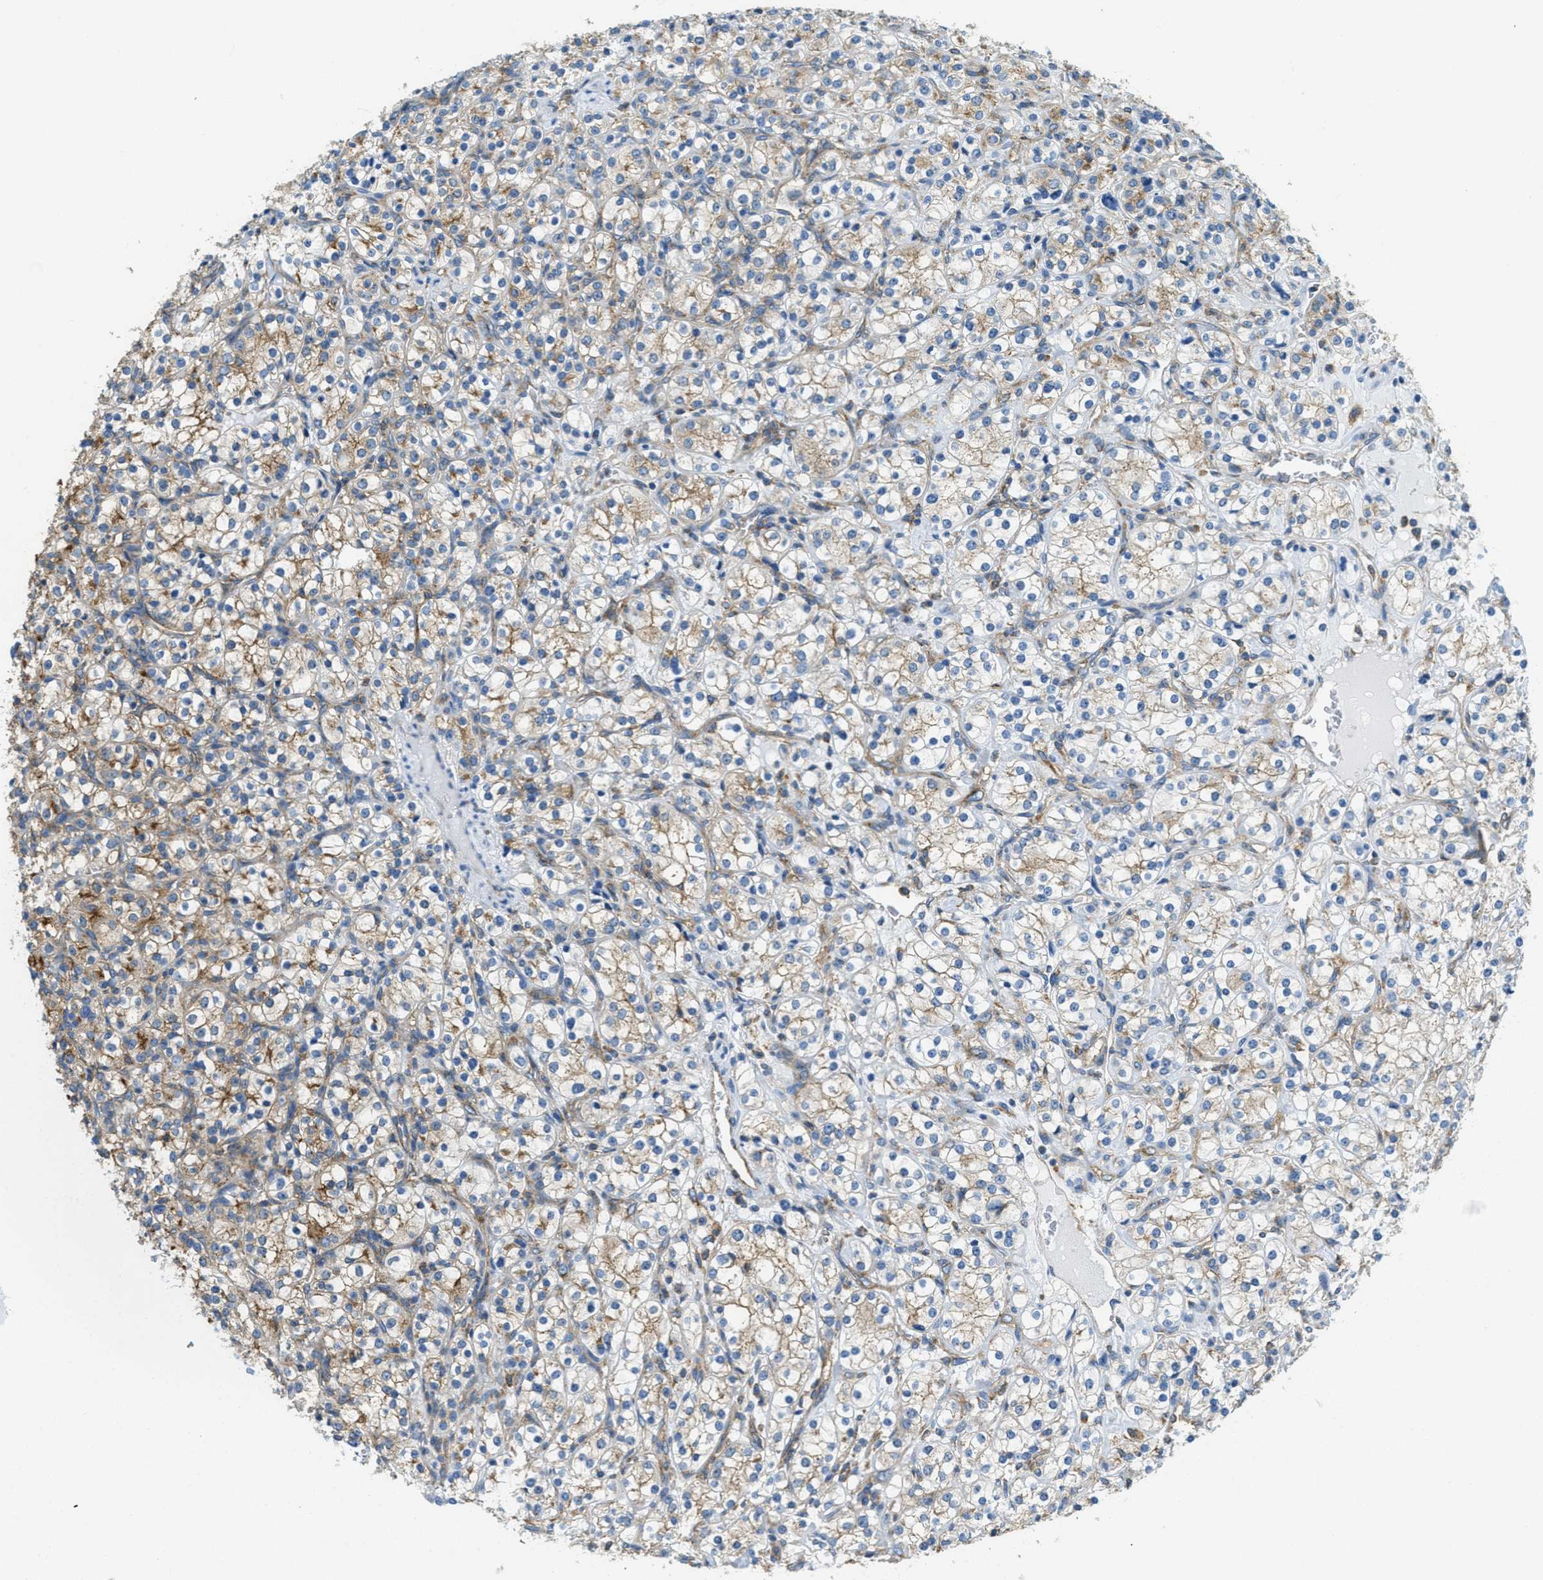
{"staining": {"intensity": "moderate", "quantity": "<25%", "location": "cytoplasmic/membranous"}, "tissue": "renal cancer", "cell_type": "Tumor cells", "image_type": "cancer", "snomed": [{"axis": "morphology", "description": "Adenocarcinoma, NOS"}, {"axis": "topography", "description": "Kidney"}], "caption": "Human adenocarcinoma (renal) stained with a protein marker demonstrates moderate staining in tumor cells.", "gene": "AP2B1", "patient": {"sex": "male", "age": 77}}